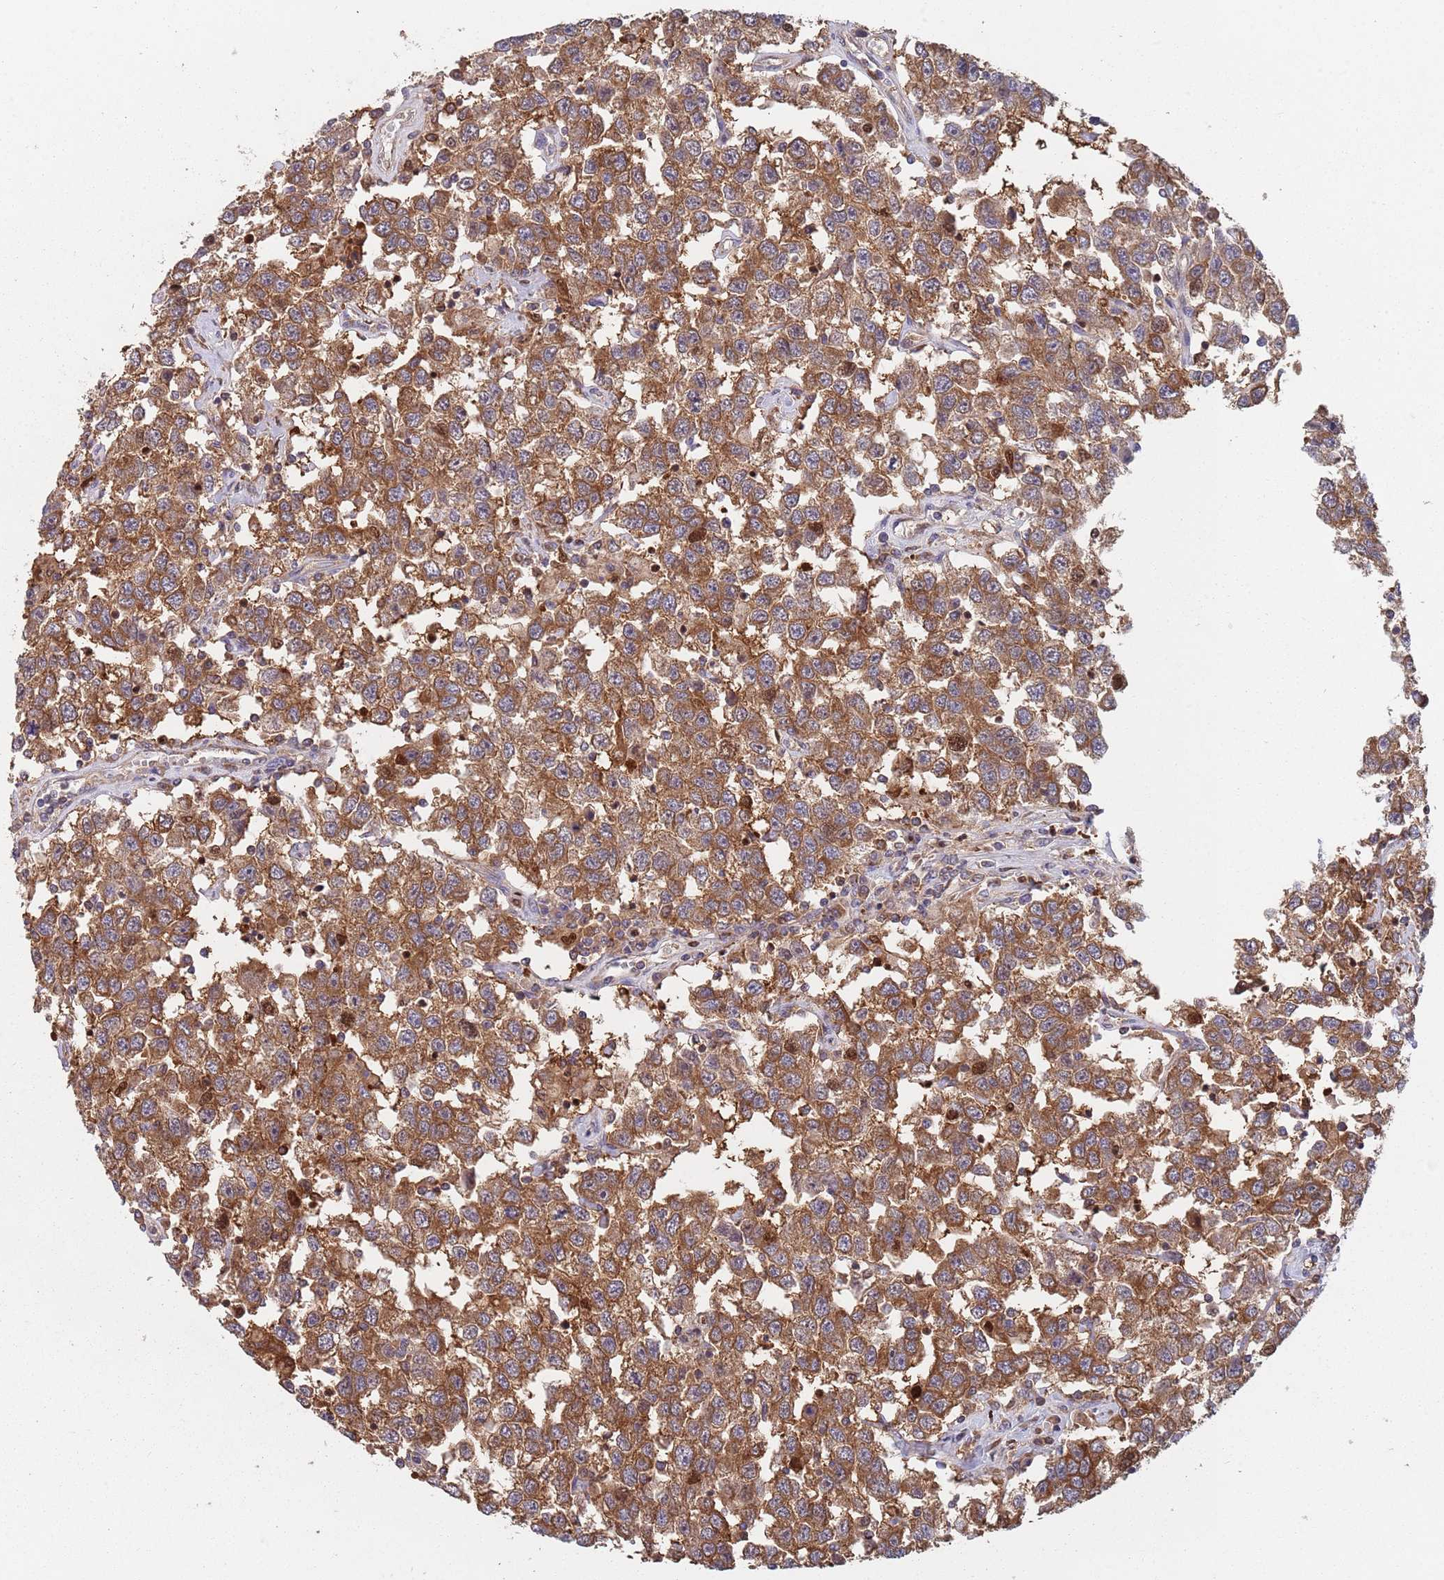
{"staining": {"intensity": "moderate", "quantity": ">75%", "location": "cytoplasmic/membranous"}, "tissue": "testis cancer", "cell_type": "Tumor cells", "image_type": "cancer", "snomed": [{"axis": "morphology", "description": "Seminoma, NOS"}, {"axis": "topography", "description": "Testis"}], "caption": "High-power microscopy captured an immunohistochemistry (IHC) histopathology image of testis seminoma, revealing moderate cytoplasmic/membranous staining in approximately >75% of tumor cells. Using DAB (brown) and hematoxylin (blue) stains, captured at high magnification using brightfield microscopy.", "gene": "GDI2", "patient": {"sex": "male", "age": 41}}